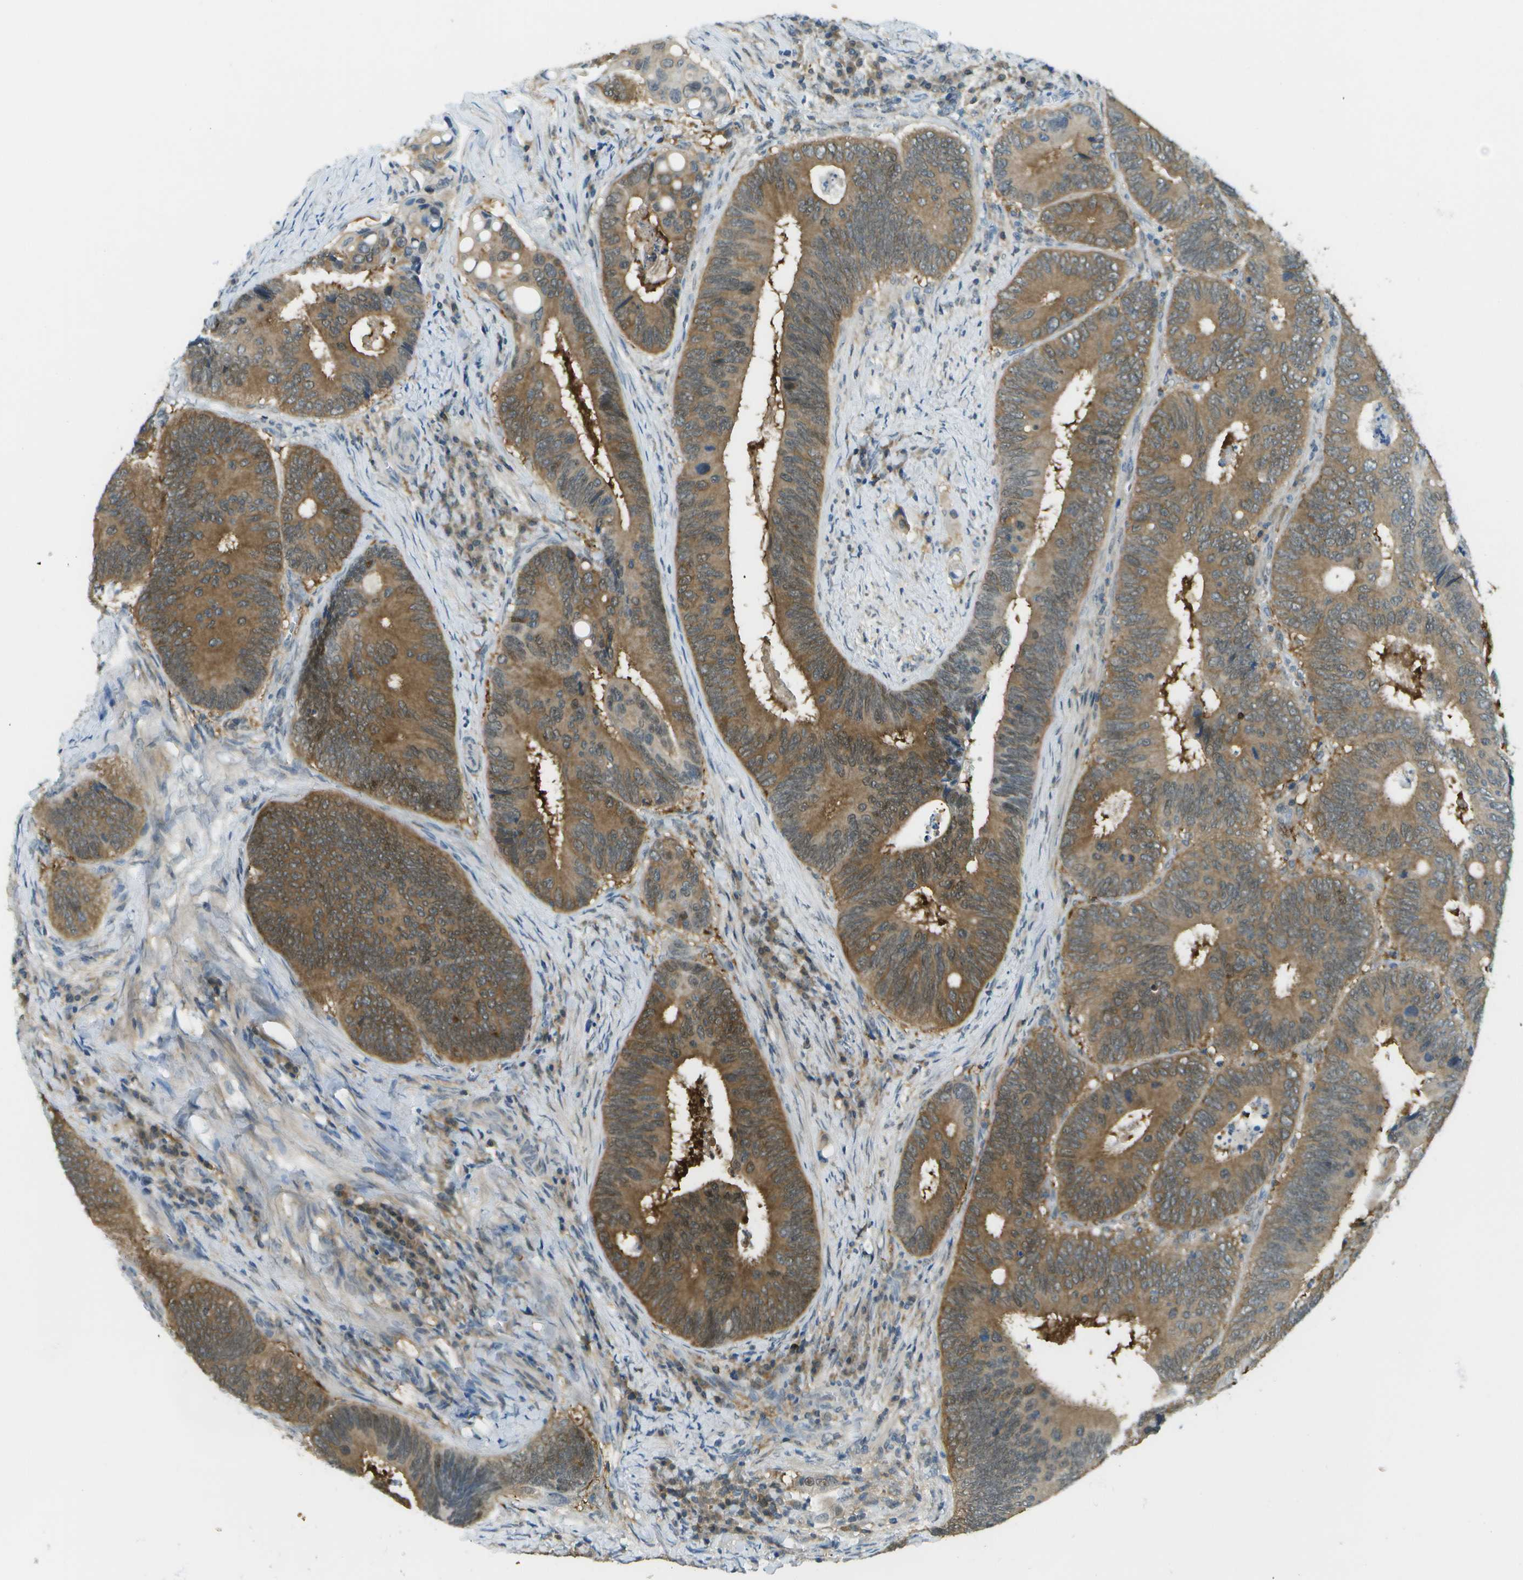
{"staining": {"intensity": "moderate", "quantity": ">75%", "location": "cytoplasmic/membranous"}, "tissue": "colorectal cancer", "cell_type": "Tumor cells", "image_type": "cancer", "snomed": [{"axis": "morphology", "description": "Inflammation, NOS"}, {"axis": "morphology", "description": "Adenocarcinoma, NOS"}, {"axis": "topography", "description": "Colon"}], "caption": "Colorectal cancer (adenocarcinoma) stained with a brown dye displays moderate cytoplasmic/membranous positive staining in about >75% of tumor cells.", "gene": "CDH23", "patient": {"sex": "male", "age": 72}}